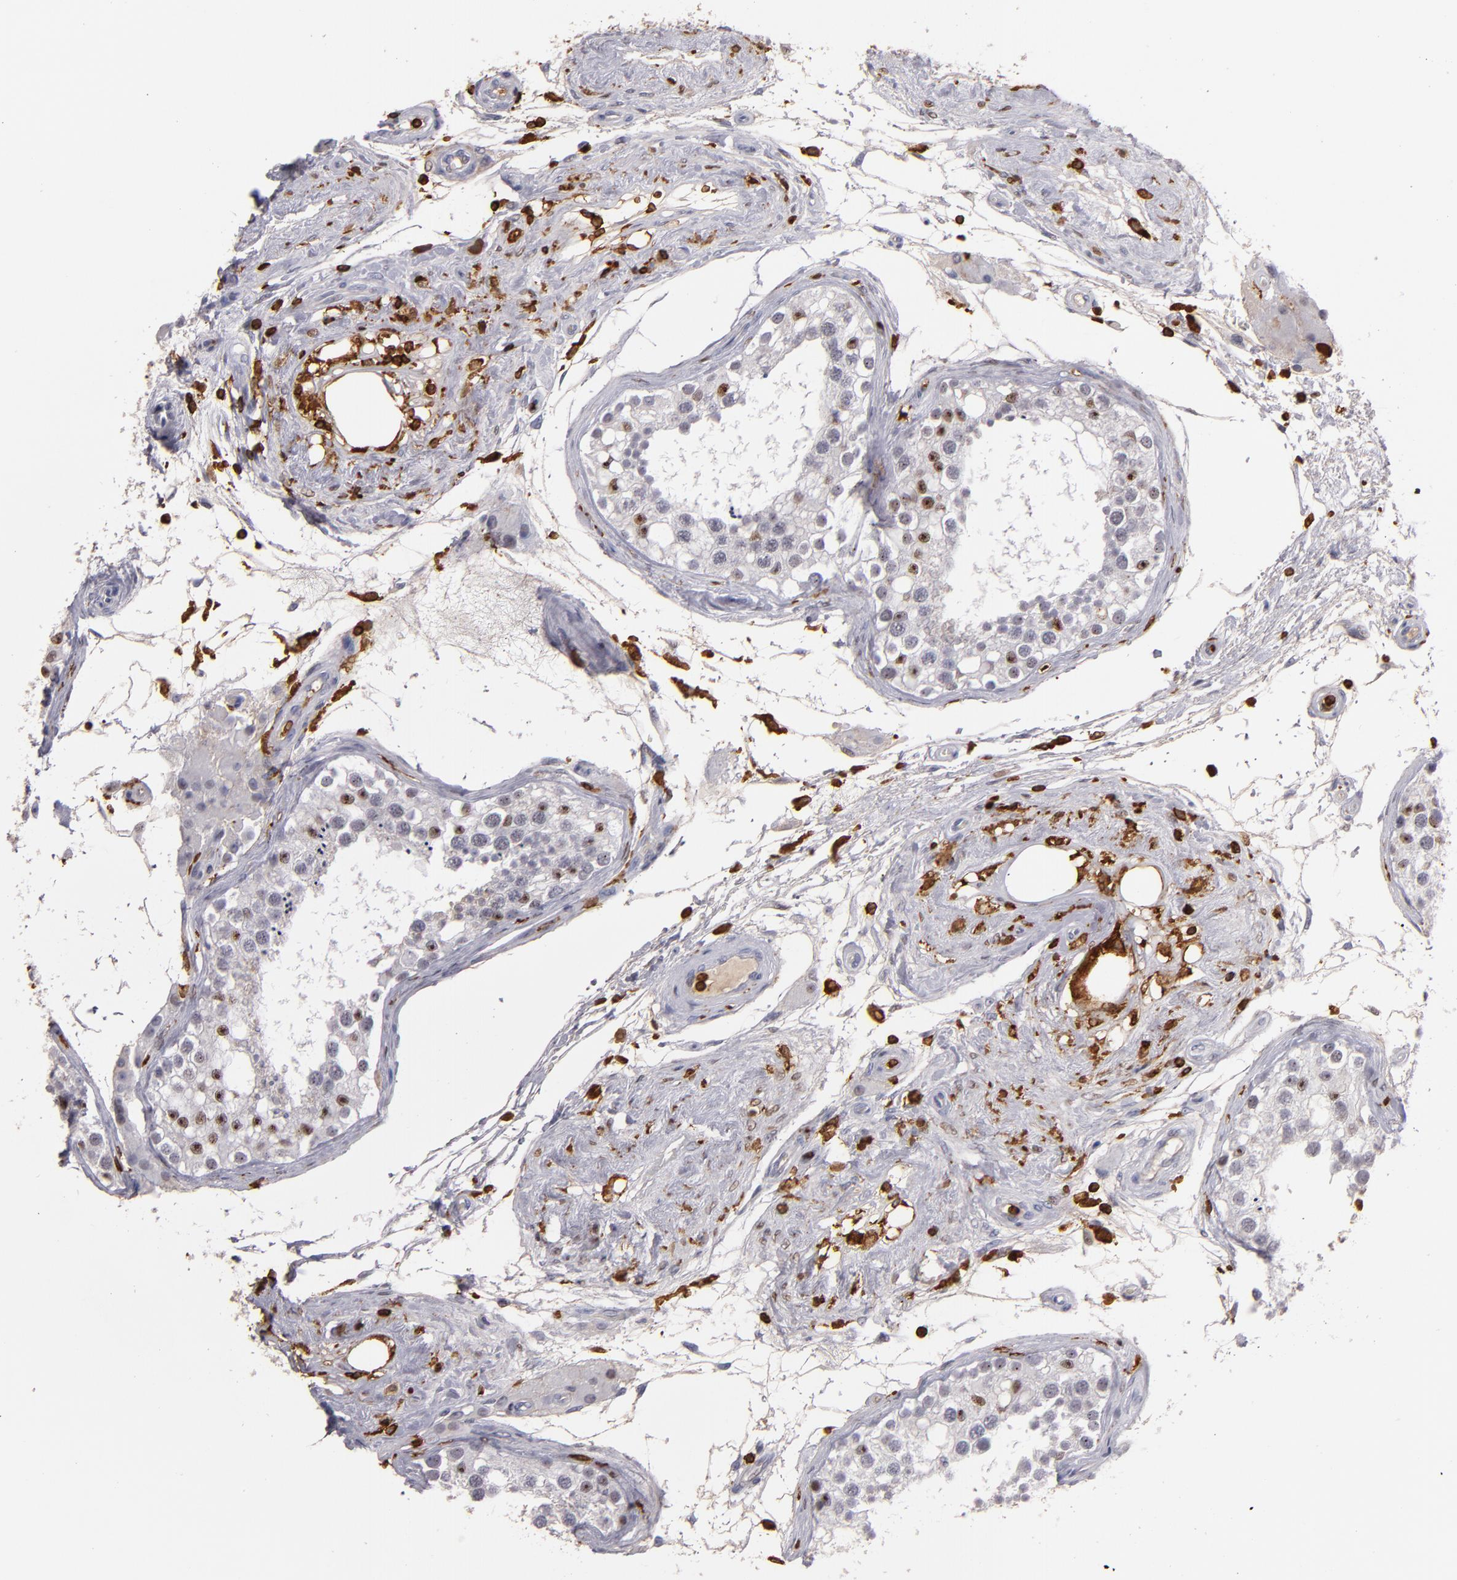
{"staining": {"intensity": "weak", "quantity": "25%-75%", "location": "nuclear"}, "tissue": "testis", "cell_type": "Cells in seminiferous ducts", "image_type": "normal", "snomed": [{"axis": "morphology", "description": "Normal tissue, NOS"}, {"axis": "topography", "description": "Testis"}], "caption": "A low amount of weak nuclear staining is appreciated in about 25%-75% of cells in seminiferous ducts in unremarkable testis. The protein is shown in brown color, while the nuclei are stained blue.", "gene": "WAS", "patient": {"sex": "male", "age": 68}}